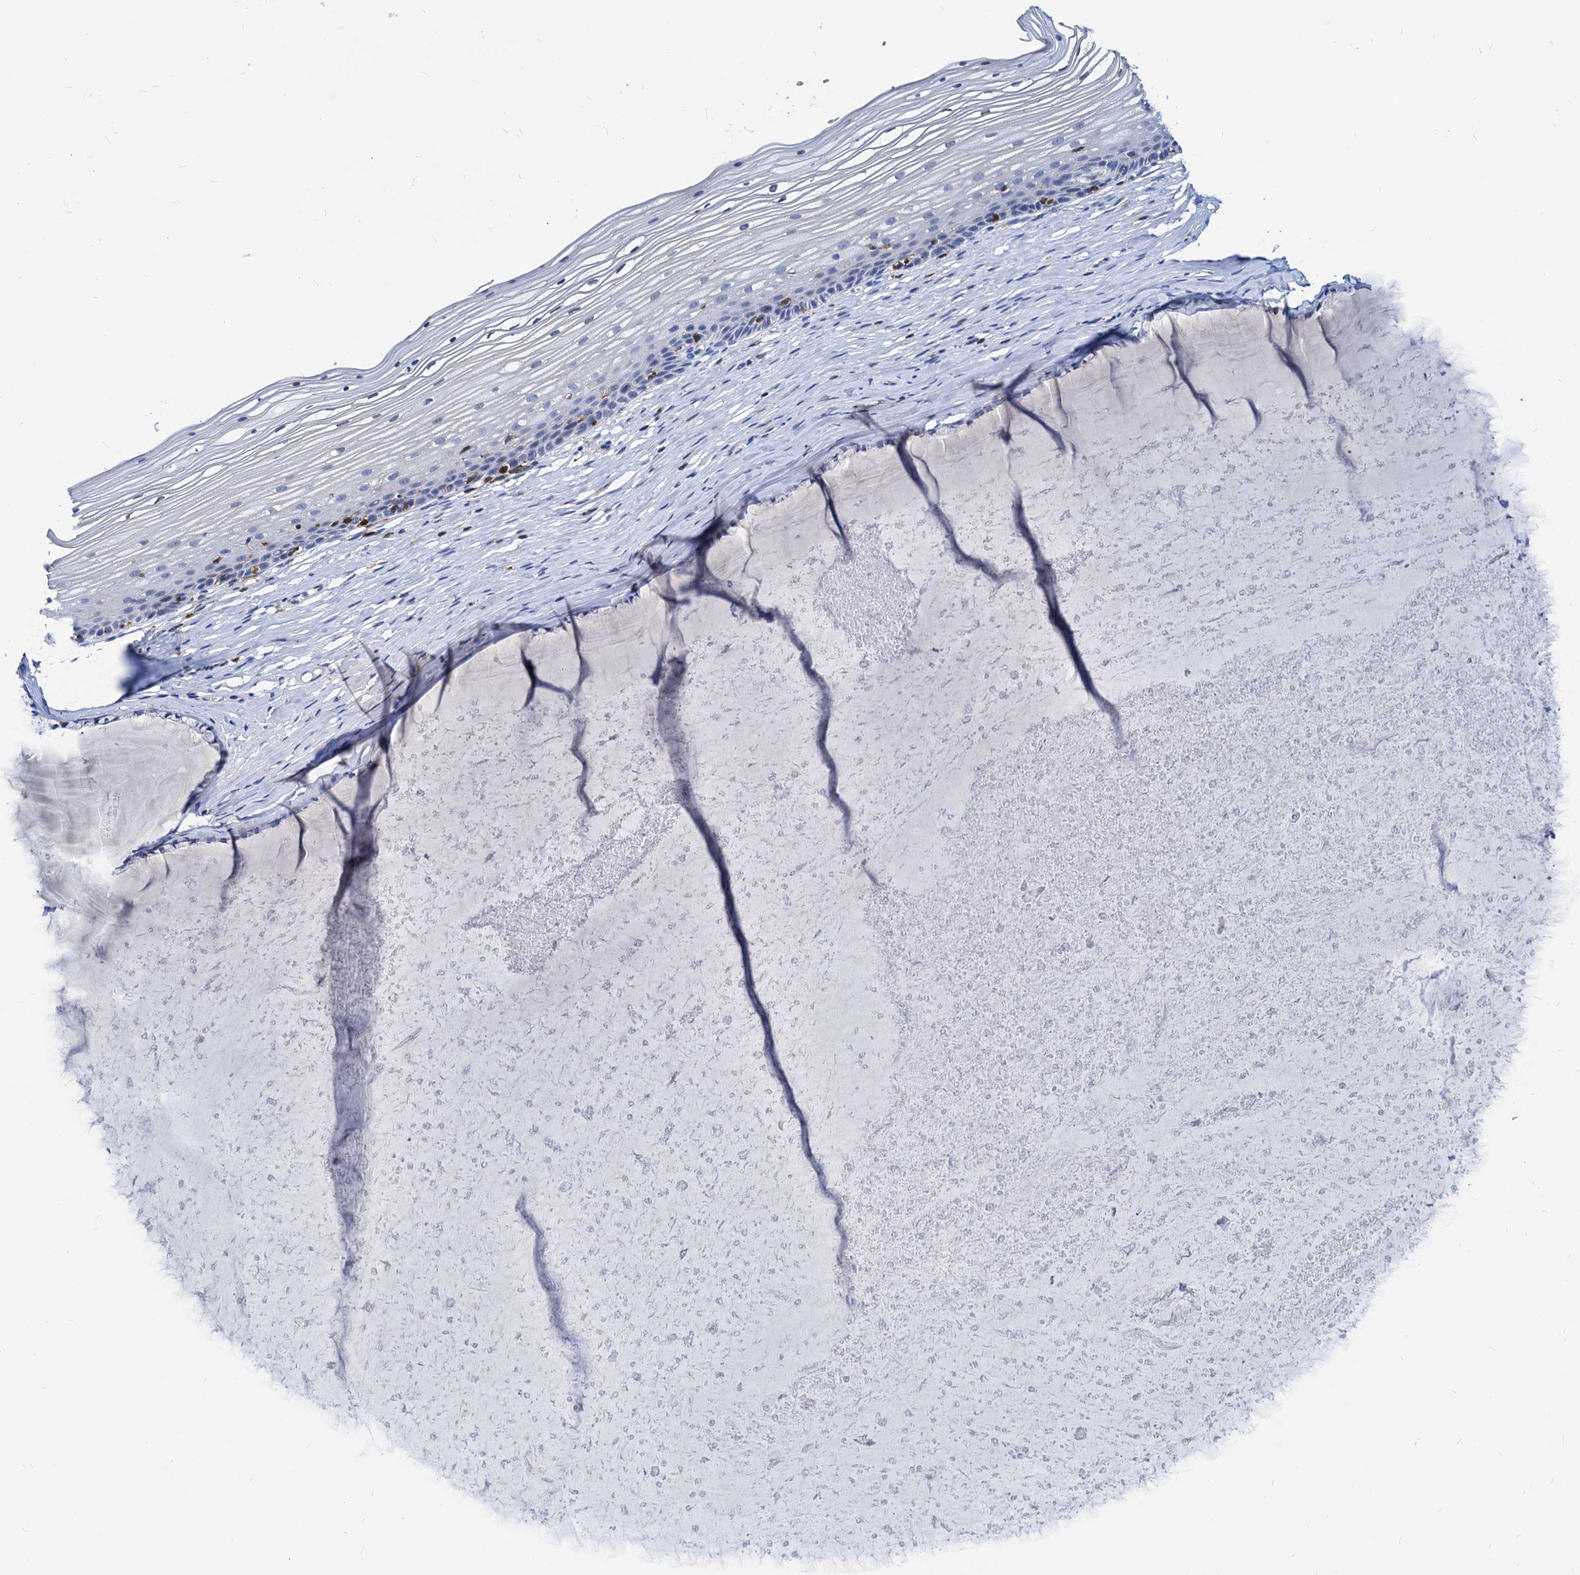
{"staining": {"intensity": "negative", "quantity": "none", "location": "none"}, "tissue": "vagina", "cell_type": "Squamous epithelial cells", "image_type": "normal", "snomed": [{"axis": "morphology", "description": "Normal tissue, NOS"}, {"axis": "topography", "description": "Vagina"}, {"axis": "topography", "description": "Cervix"}], "caption": "Immunohistochemistry (IHC) of unremarkable vagina demonstrates no staining in squamous epithelial cells. Nuclei are stained in blue.", "gene": "LCP2", "patient": {"sex": "female", "age": 40}}